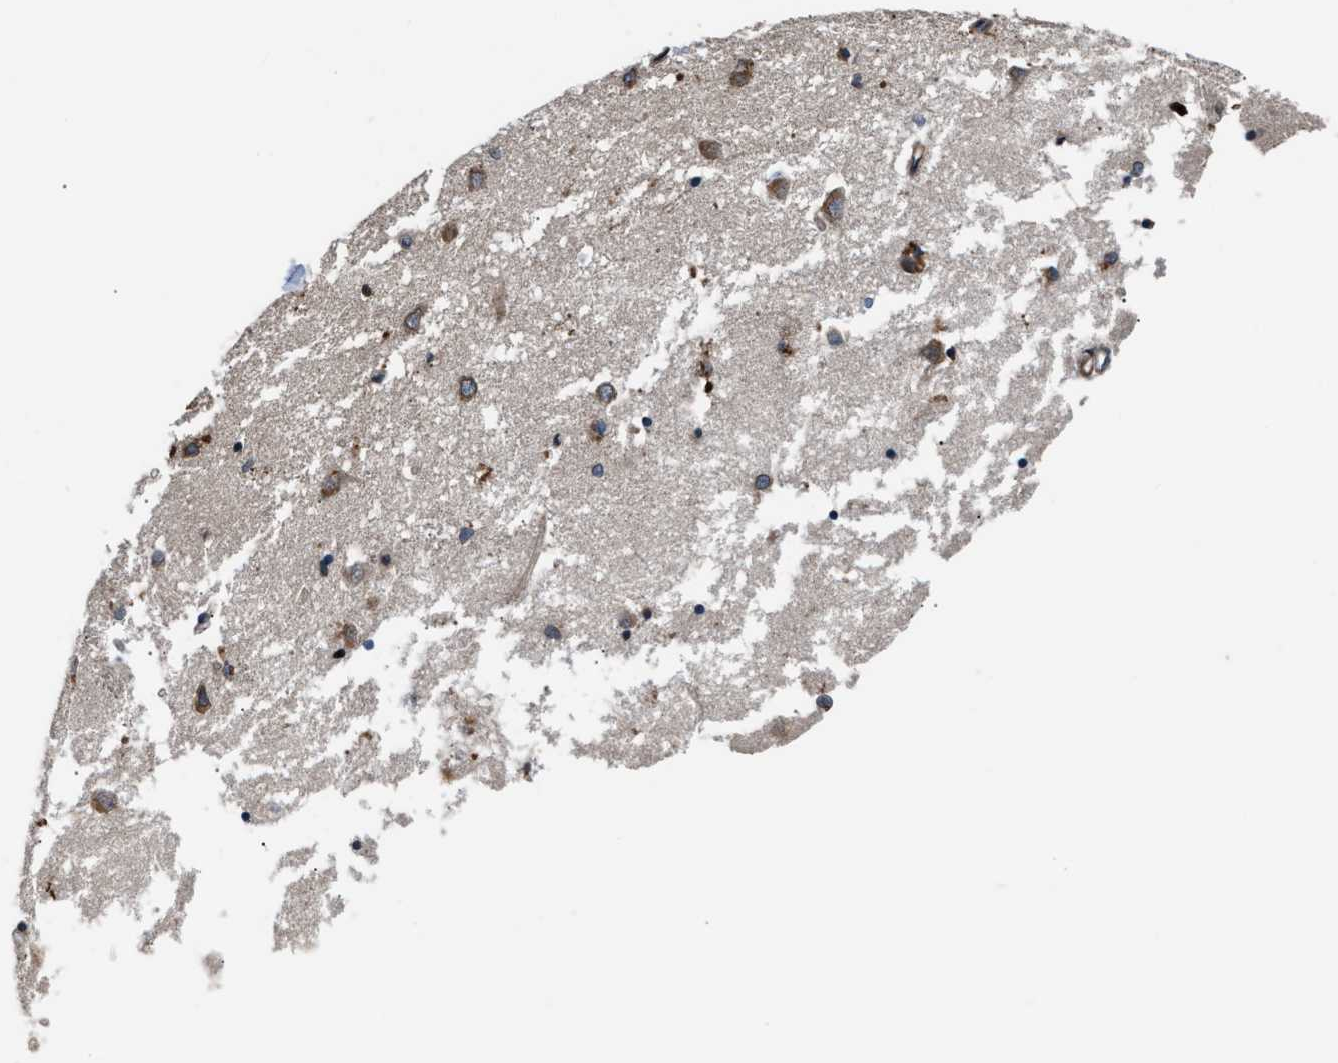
{"staining": {"intensity": "moderate", "quantity": "<25%", "location": "nuclear"}, "tissue": "caudate", "cell_type": "Glial cells", "image_type": "normal", "snomed": [{"axis": "morphology", "description": "Normal tissue, NOS"}, {"axis": "topography", "description": "Lateral ventricle wall"}], "caption": "Caudate stained with IHC shows moderate nuclear staining in approximately <25% of glial cells.", "gene": "DYNC2I1", "patient": {"sex": "female", "age": 19}}